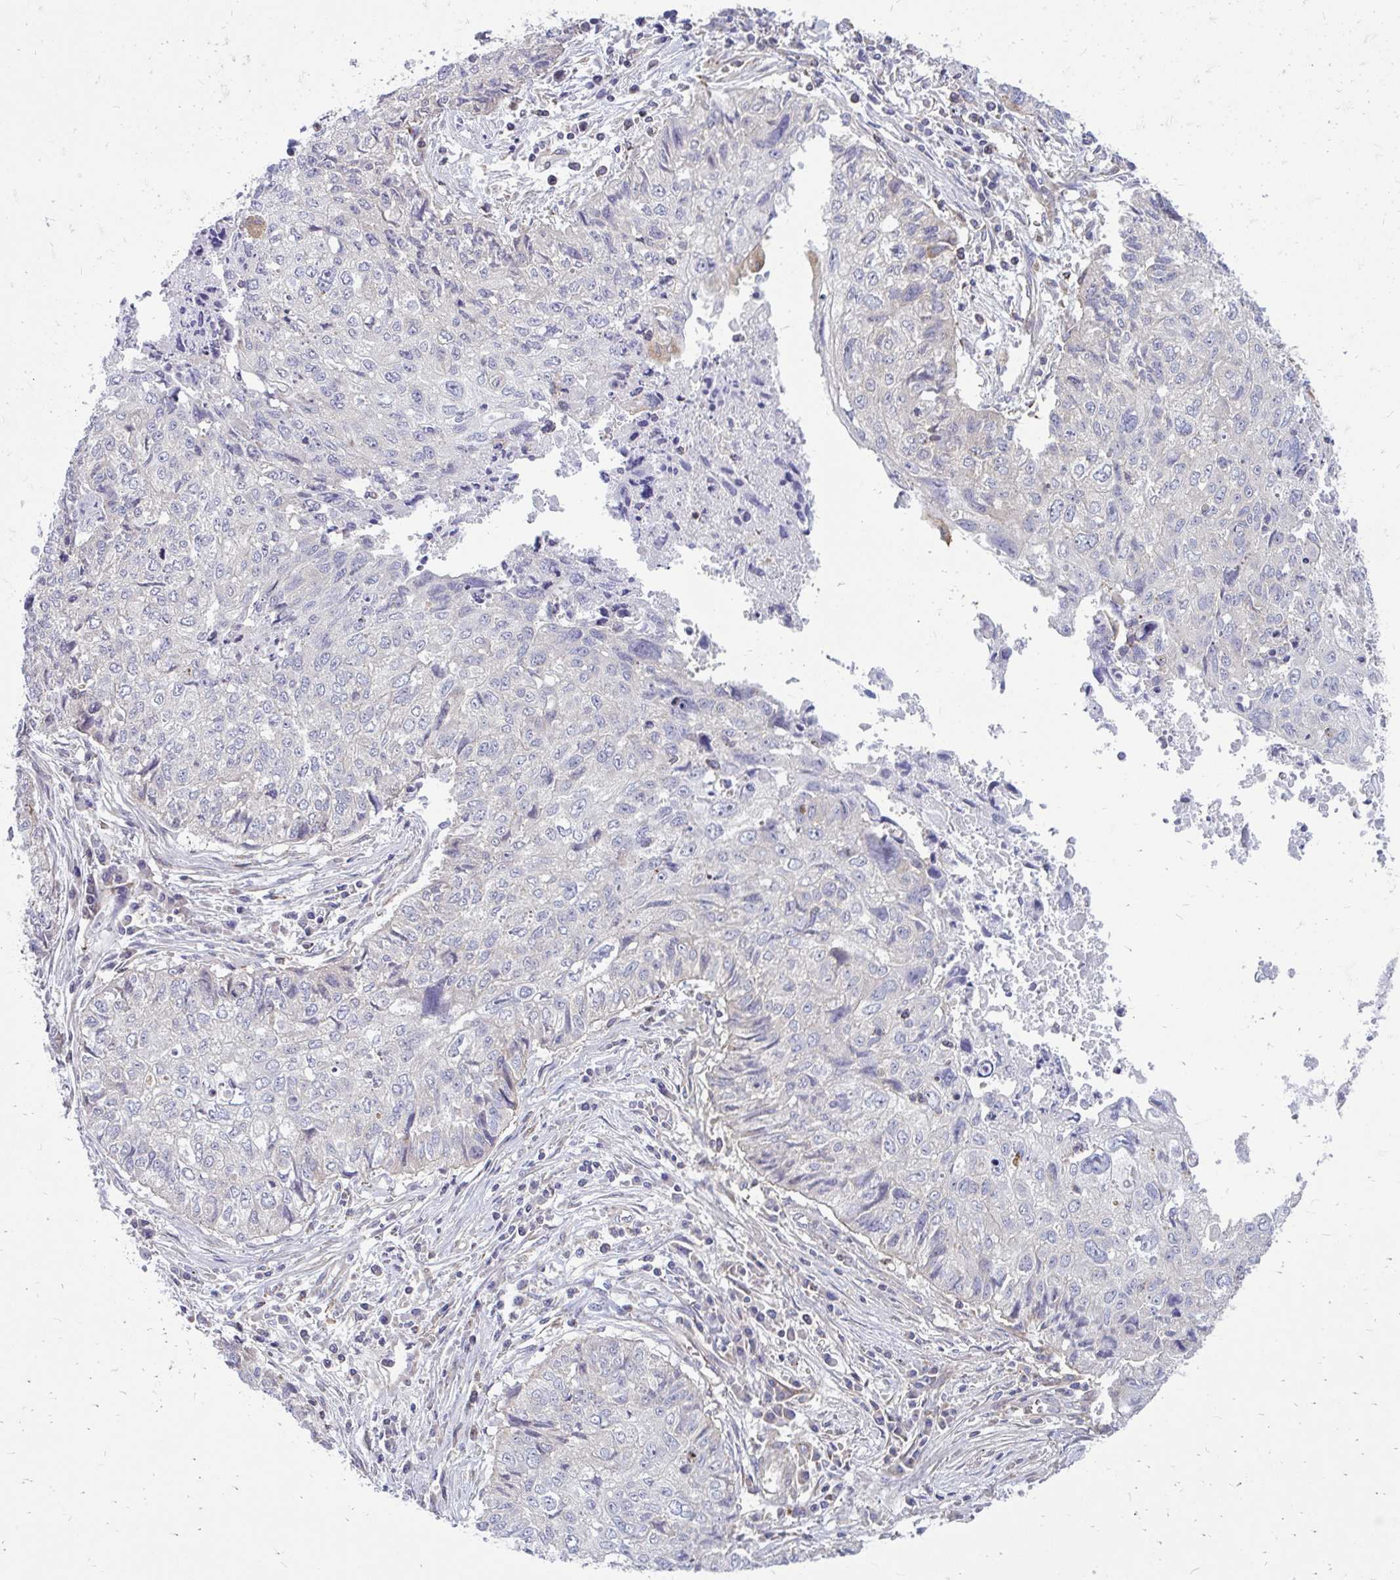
{"staining": {"intensity": "negative", "quantity": "none", "location": "none"}, "tissue": "lung cancer", "cell_type": "Tumor cells", "image_type": "cancer", "snomed": [{"axis": "morphology", "description": "Normal morphology"}, {"axis": "morphology", "description": "Aneuploidy"}, {"axis": "morphology", "description": "Squamous cell carcinoma, NOS"}, {"axis": "topography", "description": "Lymph node"}, {"axis": "topography", "description": "Lung"}], "caption": "Tumor cells show no significant staining in lung cancer. Nuclei are stained in blue.", "gene": "ASAP1", "patient": {"sex": "female", "age": 76}}